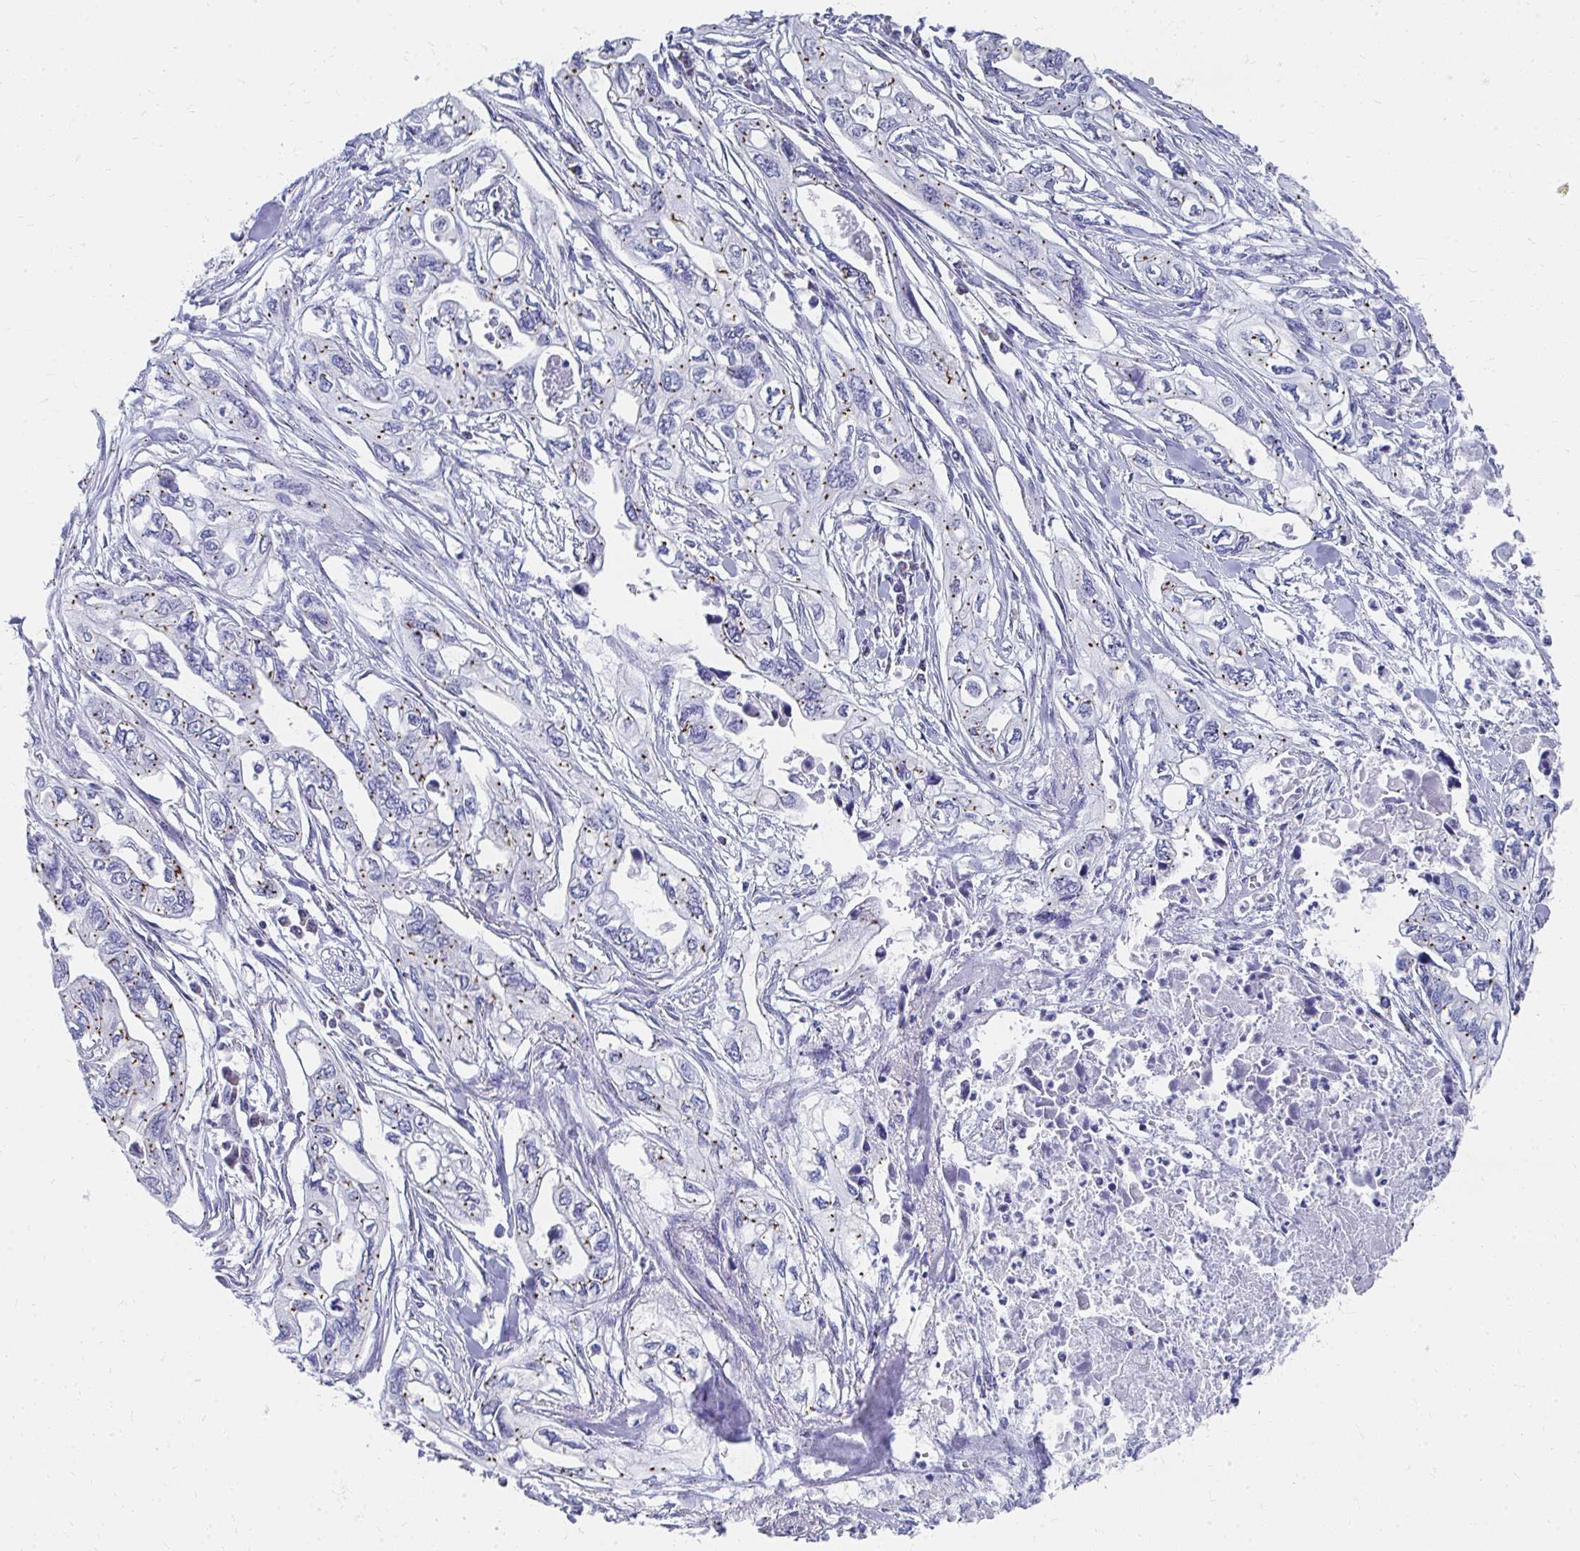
{"staining": {"intensity": "weak", "quantity": "25%-75%", "location": "cytoplasmic/membranous"}, "tissue": "pancreatic cancer", "cell_type": "Tumor cells", "image_type": "cancer", "snomed": [{"axis": "morphology", "description": "Adenocarcinoma, NOS"}, {"axis": "topography", "description": "Pancreas"}], "caption": "A low amount of weak cytoplasmic/membranous expression is identified in about 25%-75% of tumor cells in pancreatic cancer tissue.", "gene": "TMPRSS2", "patient": {"sex": "male", "age": 68}}